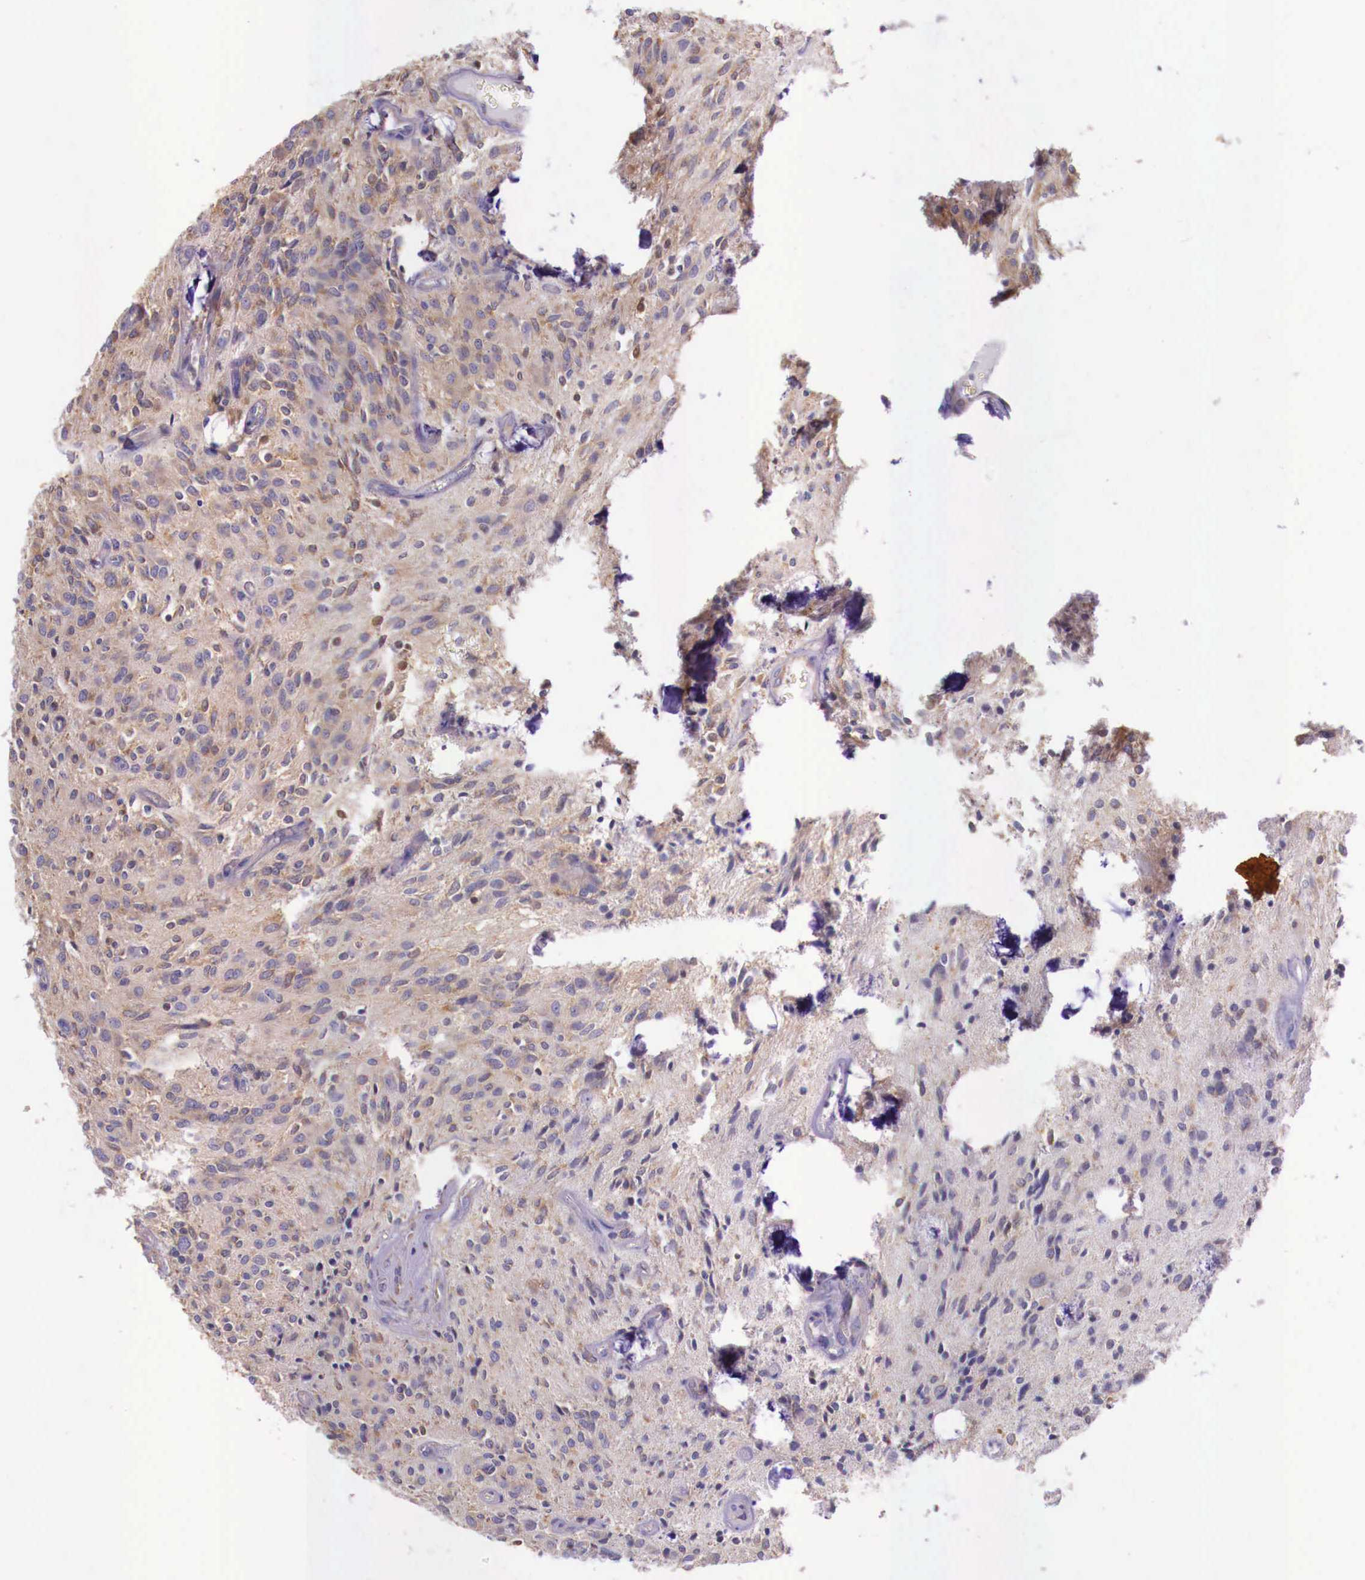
{"staining": {"intensity": "weak", "quantity": ">75%", "location": "cytoplasmic/membranous"}, "tissue": "glioma", "cell_type": "Tumor cells", "image_type": "cancer", "snomed": [{"axis": "morphology", "description": "Glioma, malignant, Low grade"}, {"axis": "topography", "description": "Brain"}], "caption": "Malignant glioma (low-grade) stained for a protein shows weak cytoplasmic/membranous positivity in tumor cells.", "gene": "GRIPAP1", "patient": {"sex": "female", "age": 15}}